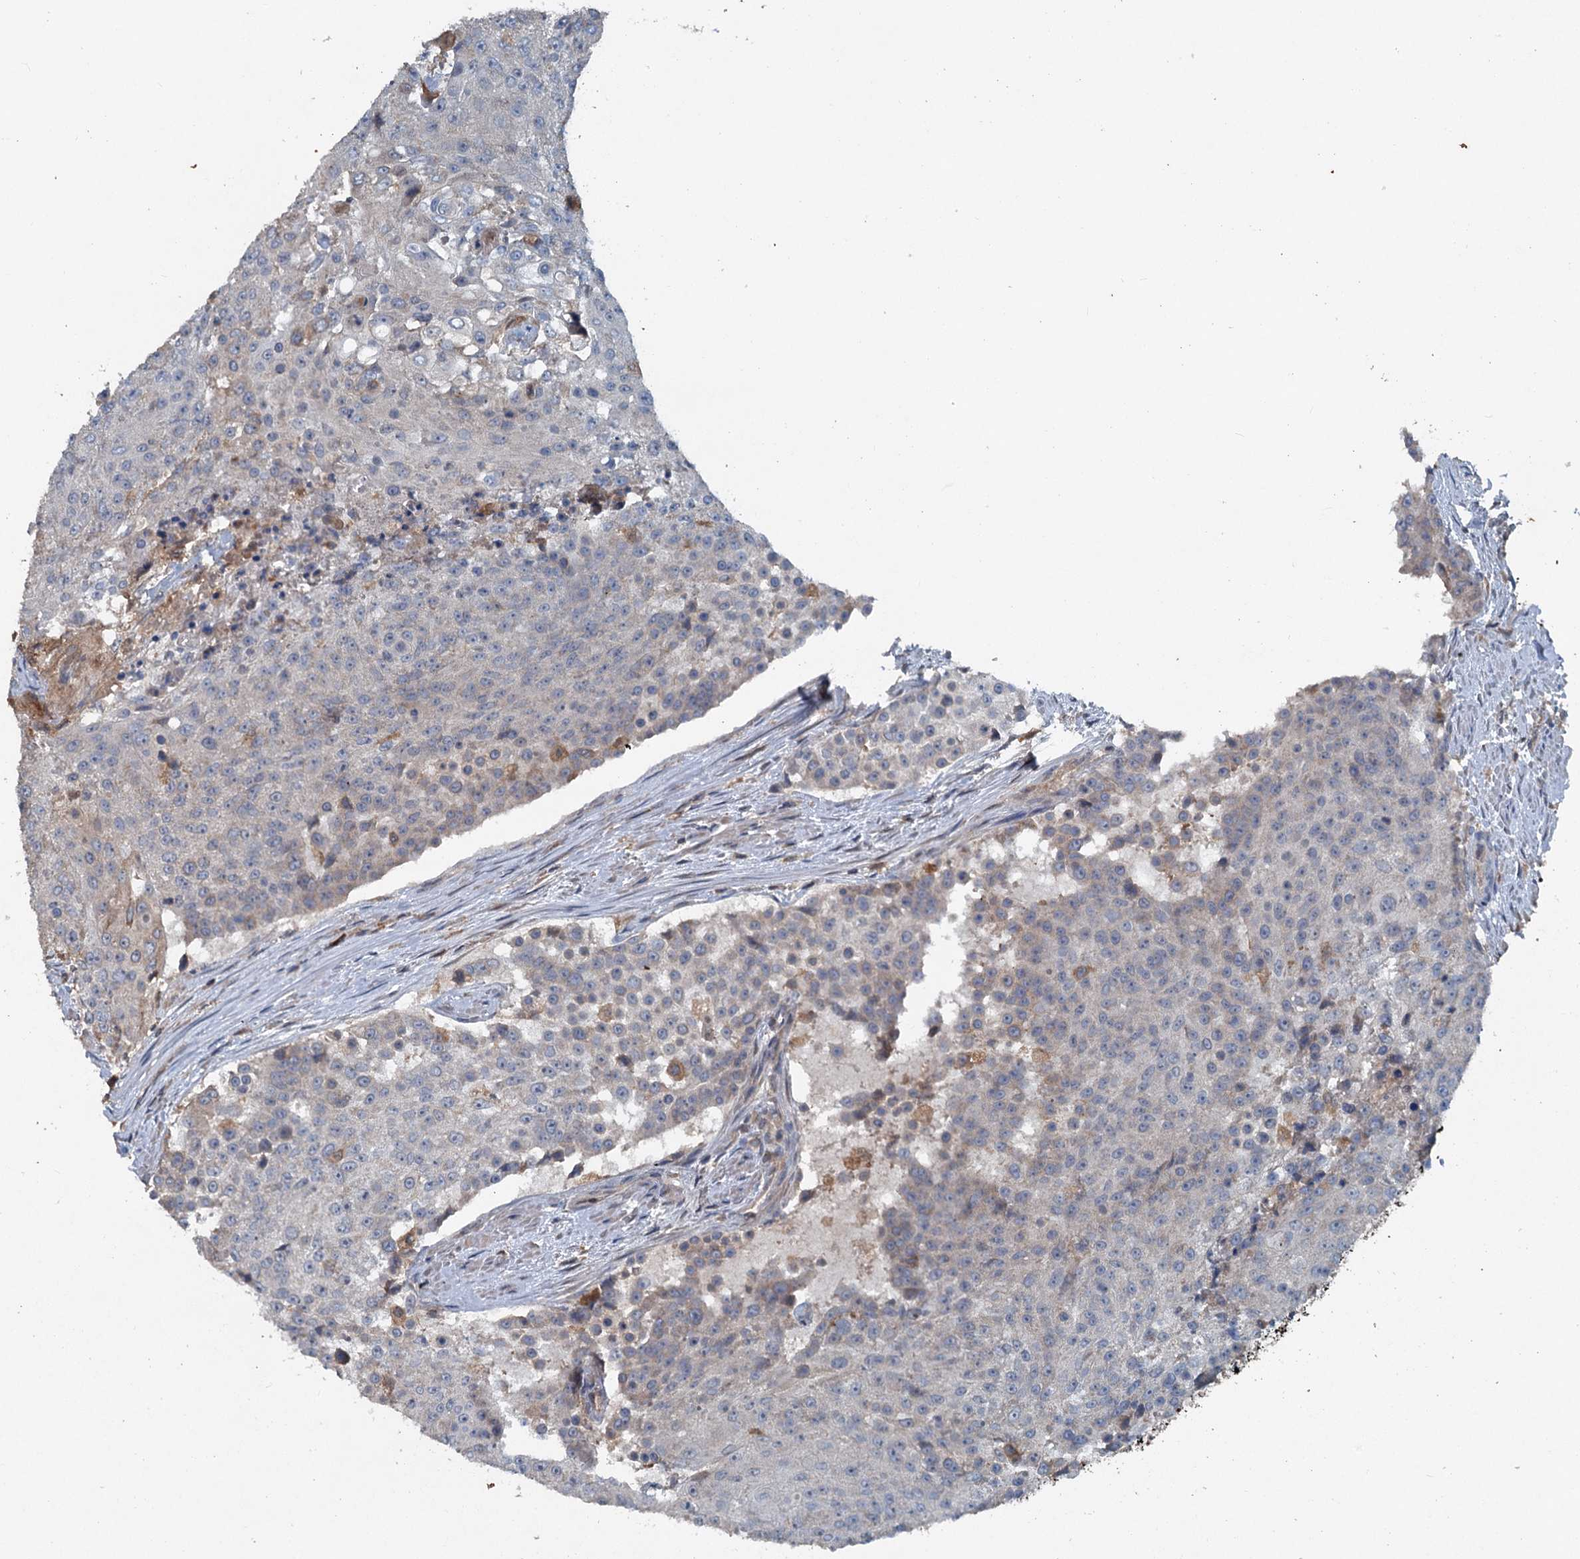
{"staining": {"intensity": "negative", "quantity": "none", "location": "none"}, "tissue": "urothelial cancer", "cell_type": "Tumor cells", "image_type": "cancer", "snomed": [{"axis": "morphology", "description": "Urothelial carcinoma, High grade"}, {"axis": "topography", "description": "Urinary bladder"}], "caption": "This is an IHC photomicrograph of urothelial cancer. There is no positivity in tumor cells.", "gene": "TAPBPL", "patient": {"sex": "female", "age": 63}}